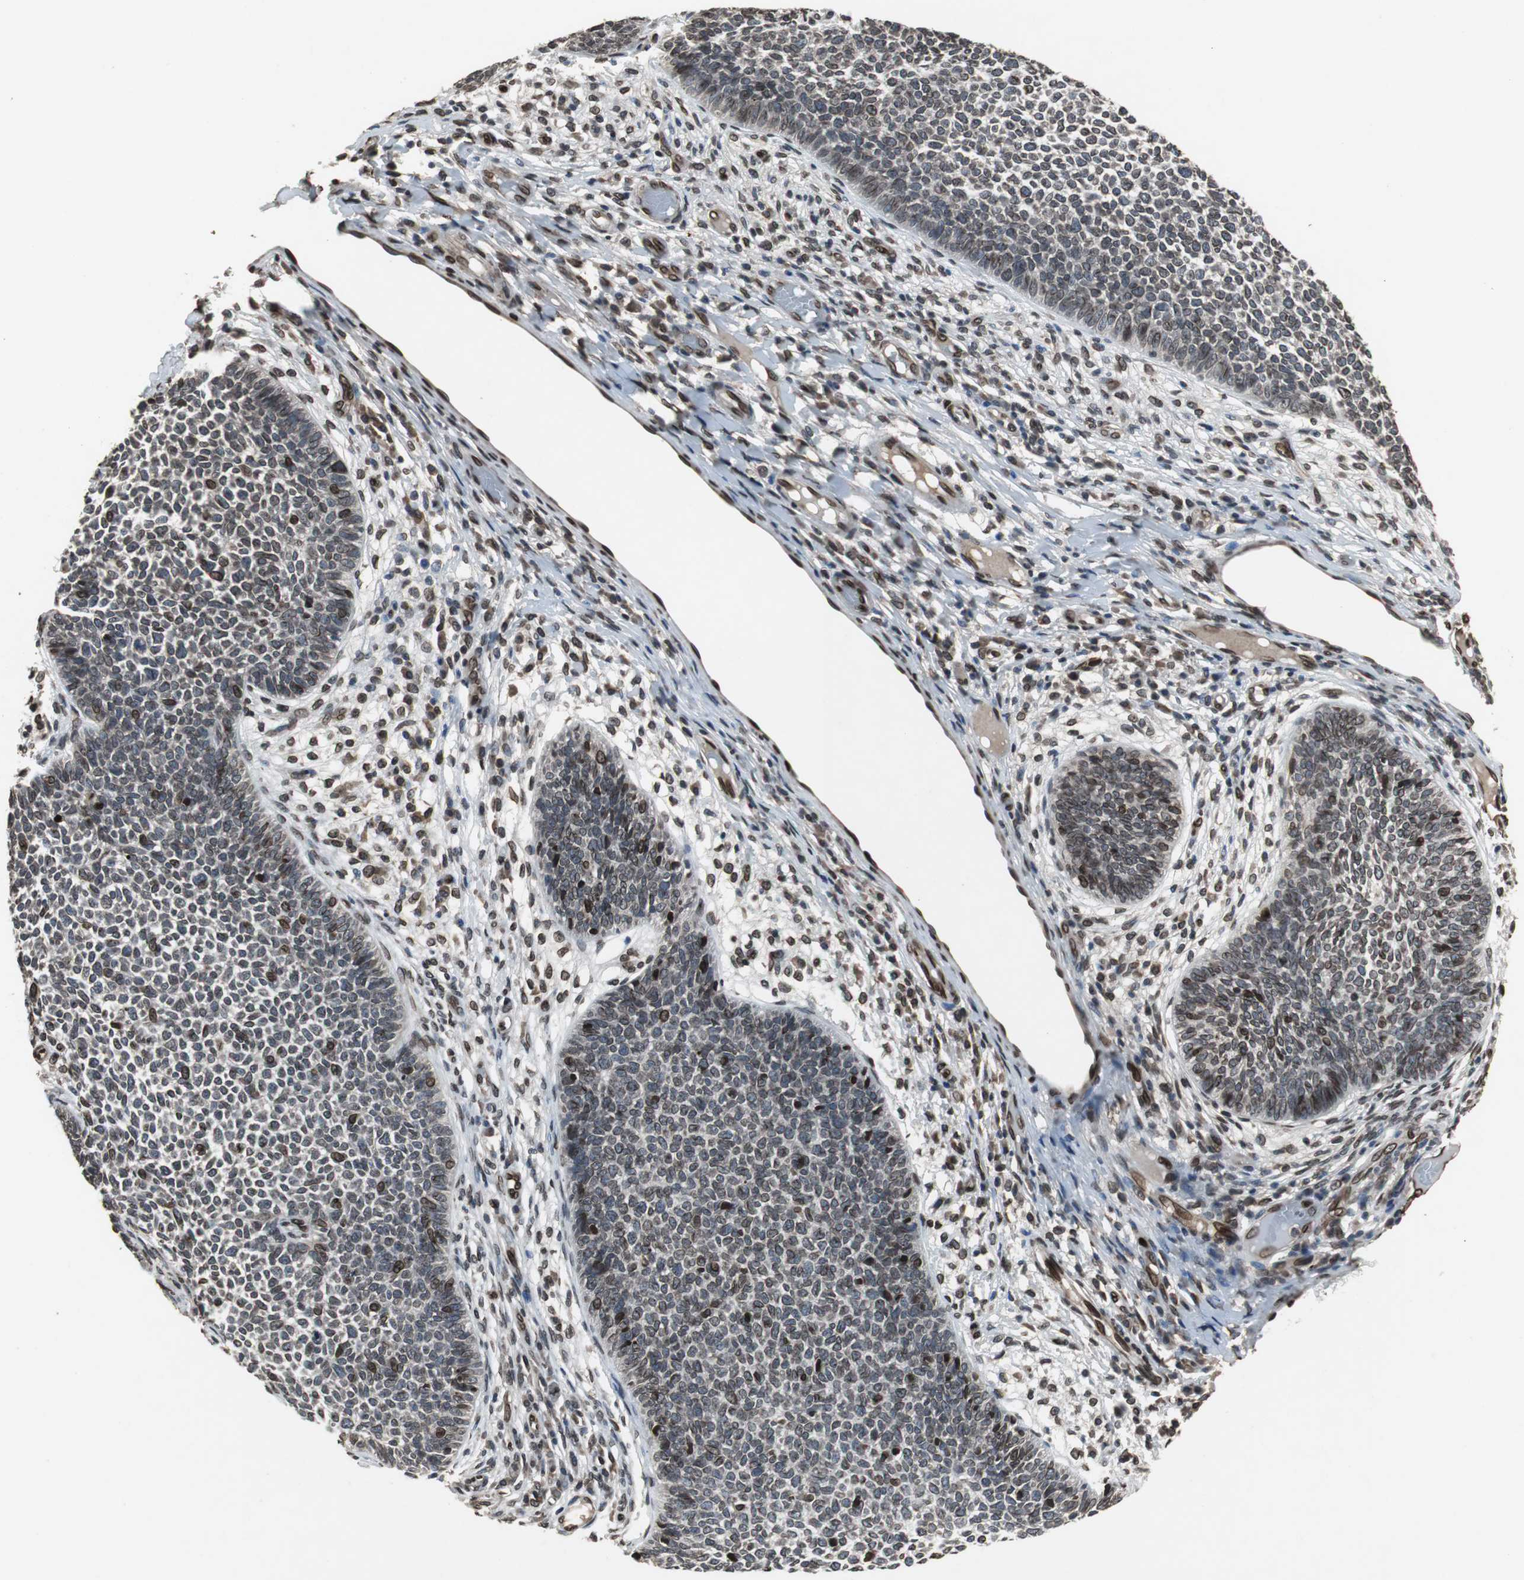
{"staining": {"intensity": "strong", "quantity": ">75%", "location": "cytoplasmic/membranous,nuclear"}, "tissue": "skin cancer", "cell_type": "Tumor cells", "image_type": "cancer", "snomed": [{"axis": "morphology", "description": "Basal cell carcinoma"}, {"axis": "topography", "description": "Skin"}], "caption": "Strong cytoplasmic/membranous and nuclear expression is seen in about >75% of tumor cells in skin cancer.", "gene": "LMNA", "patient": {"sex": "female", "age": 84}}